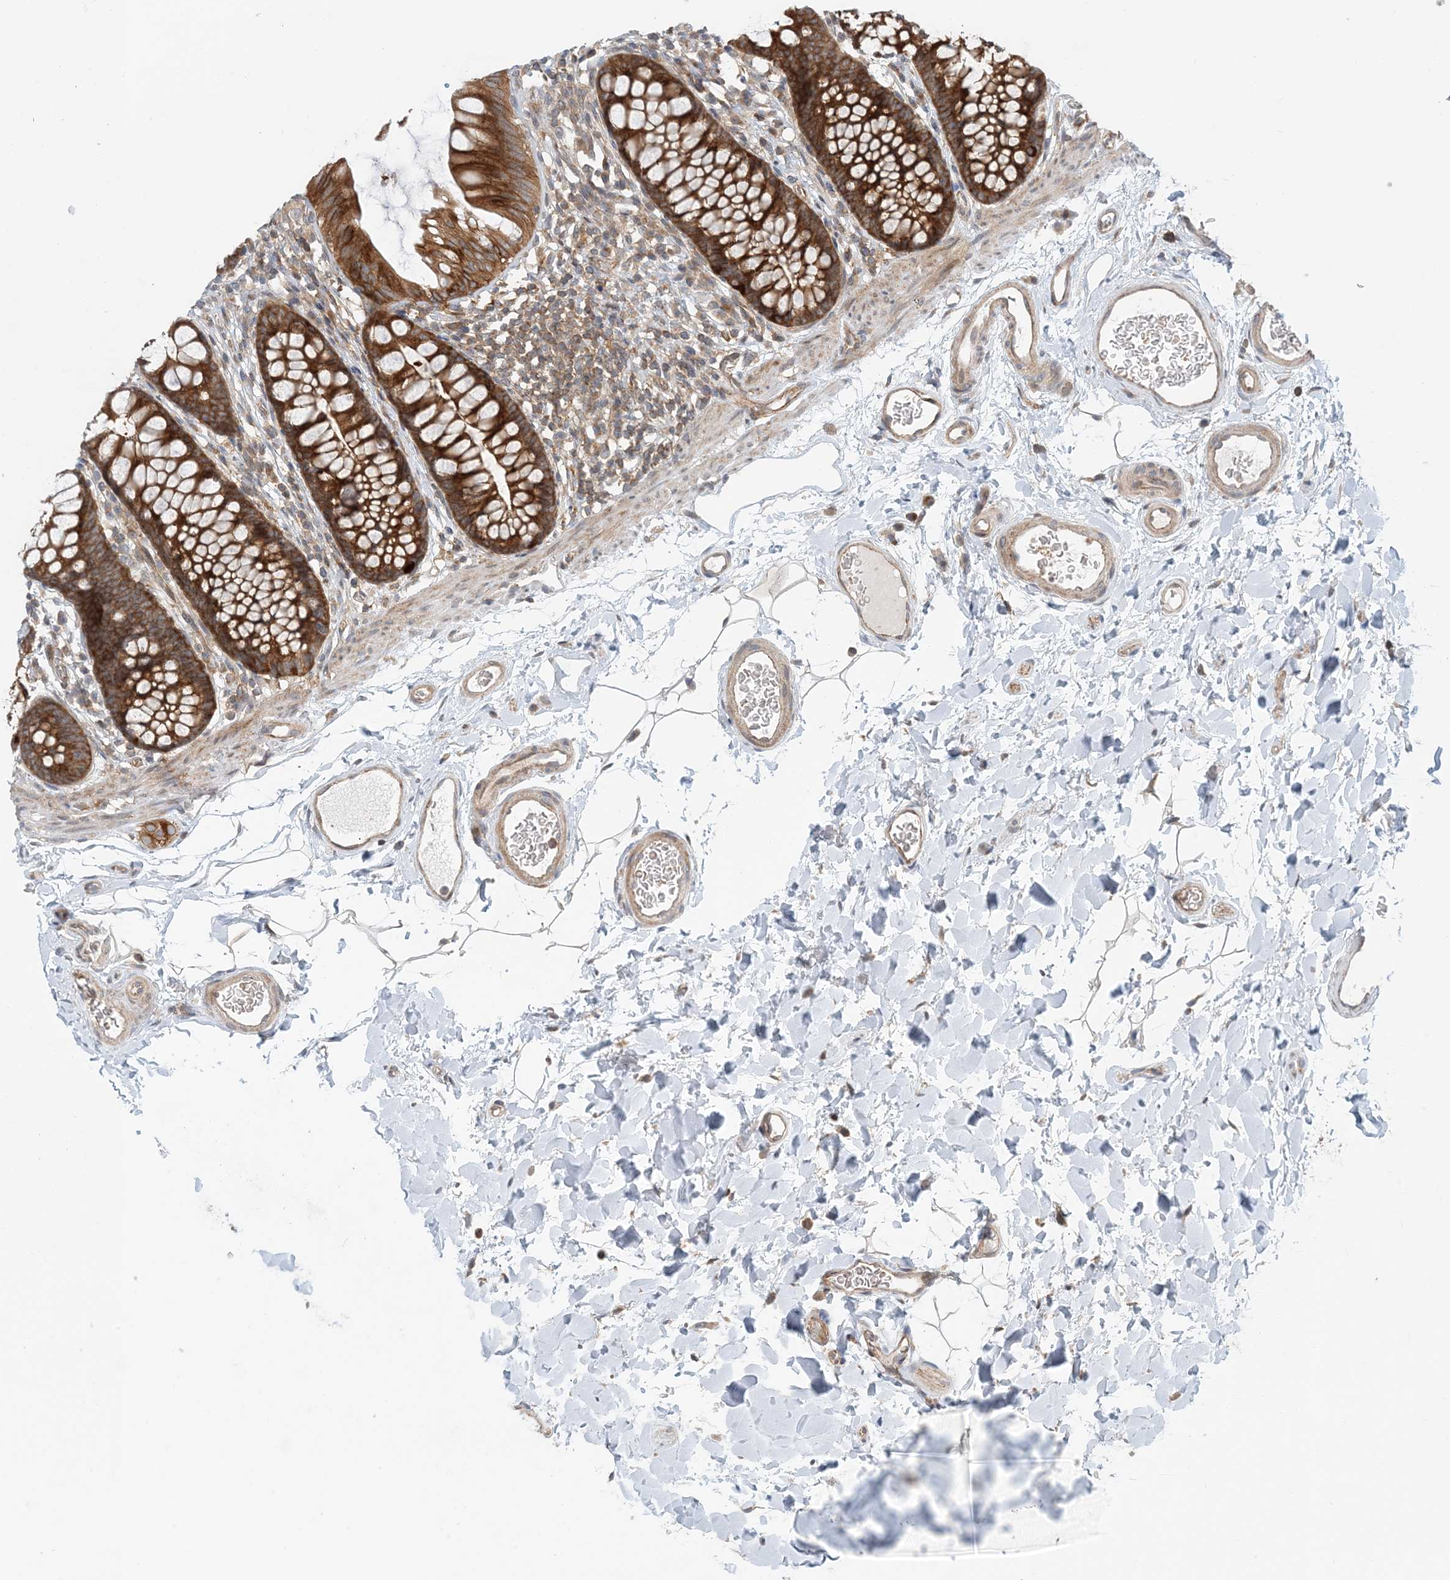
{"staining": {"intensity": "weak", "quantity": ">75%", "location": "cytoplasmic/membranous"}, "tissue": "colon", "cell_type": "Endothelial cells", "image_type": "normal", "snomed": [{"axis": "morphology", "description": "Normal tissue, NOS"}, {"axis": "topography", "description": "Colon"}], "caption": "Brown immunohistochemical staining in benign colon demonstrates weak cytoplasmic/membranous staining in about >75% of endothelial cells. Nuclei are stained in blue.", "gene": "ATP13A2", "patient": {"sex": "female", "age": 62}}